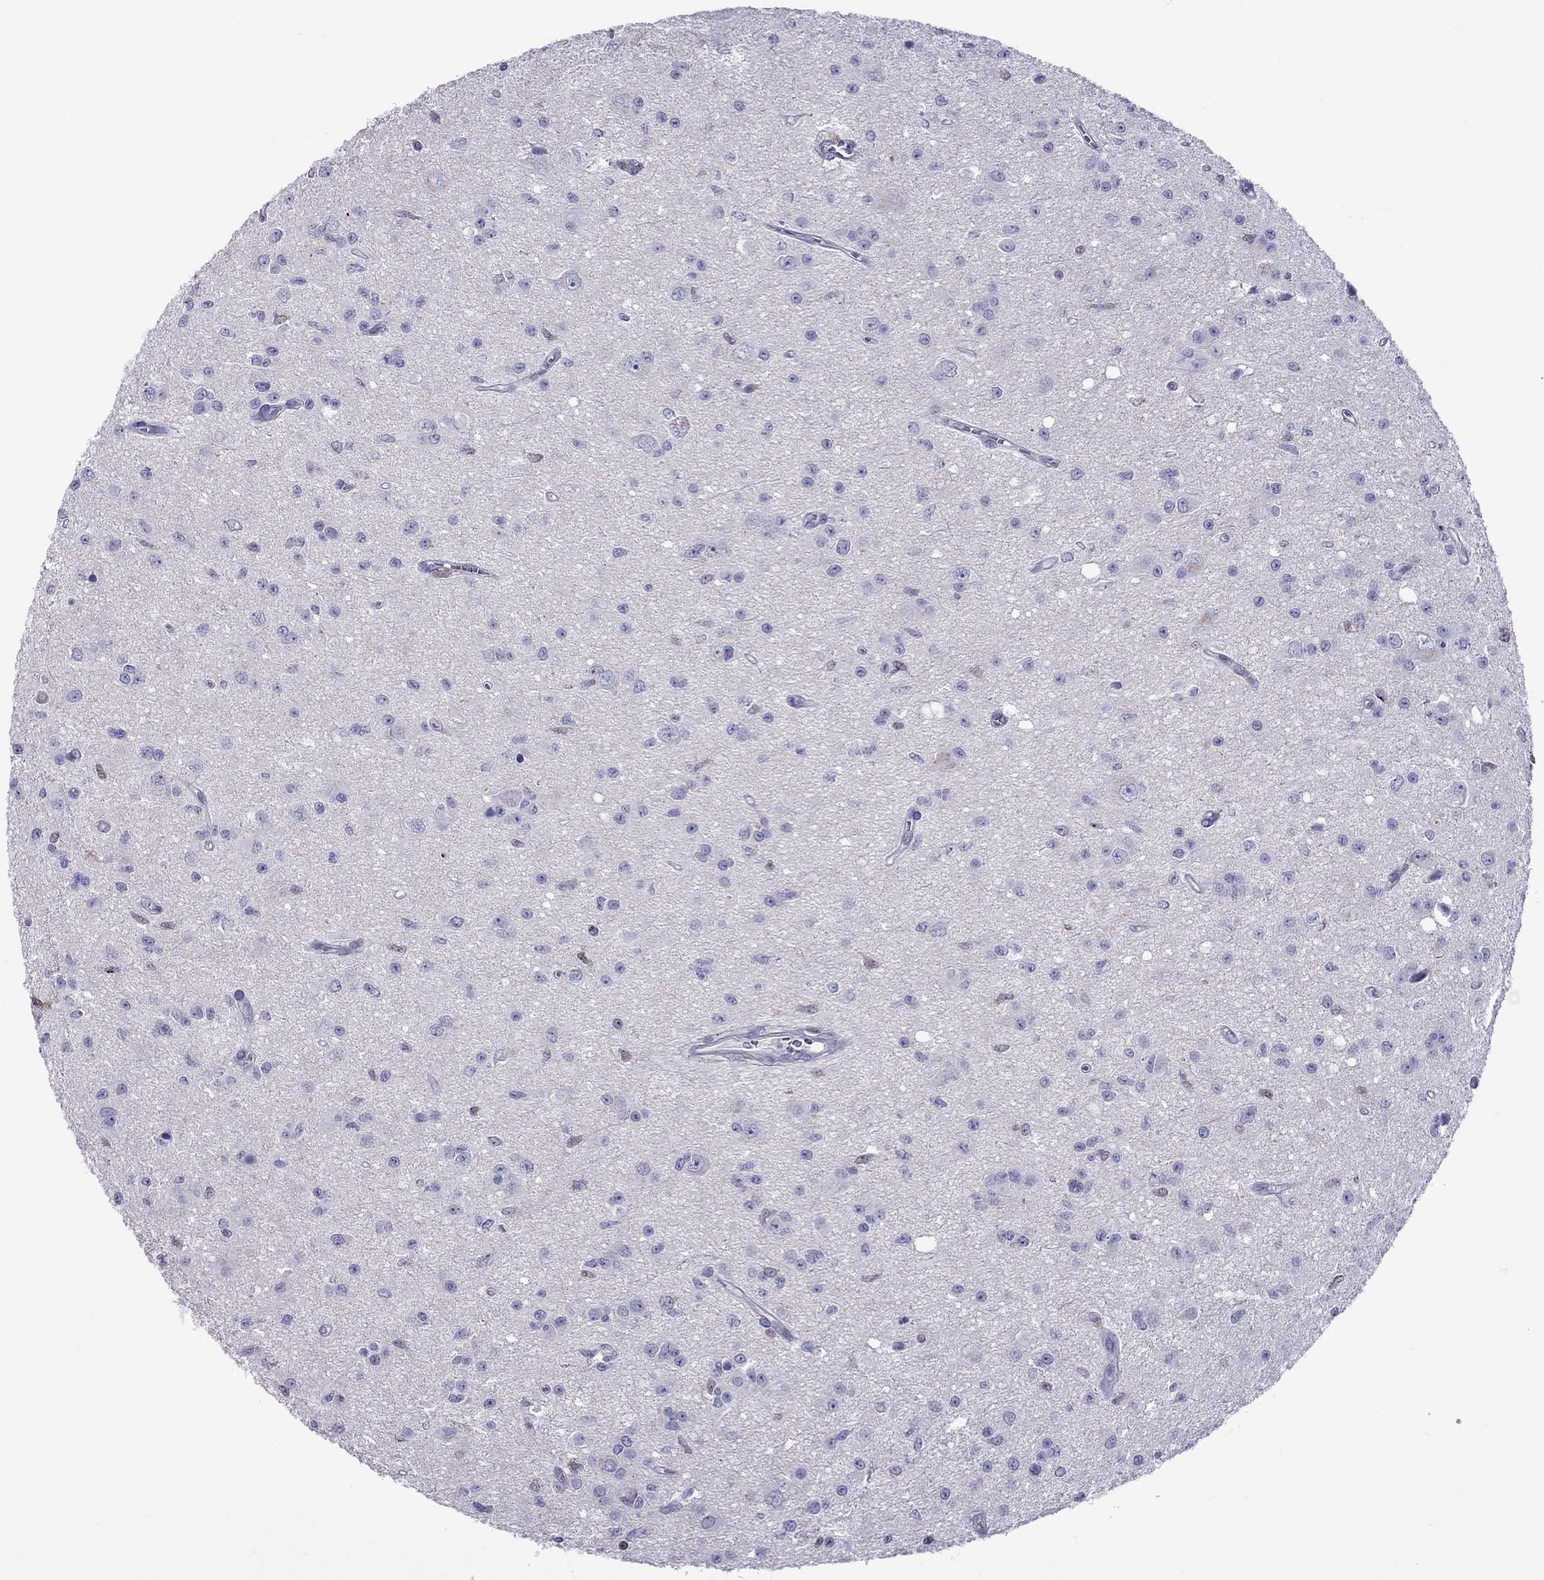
{"staining": {"intensity": "negative", "quantity": "none", "location": "none"}, "tissue": "glioma", "cell_type": "Tumor cells", "image_type": "cancer", "snomed": [{"axis": "morphology", "description": "Glioma, malignant, Low grade"}, {"axis": "topography", "description": "Brain"}], "caption": "Tumor cells show no significant protein expression in glioma.", "gene": "MPZ", "patient": {"sex": "female", "age": 45}}